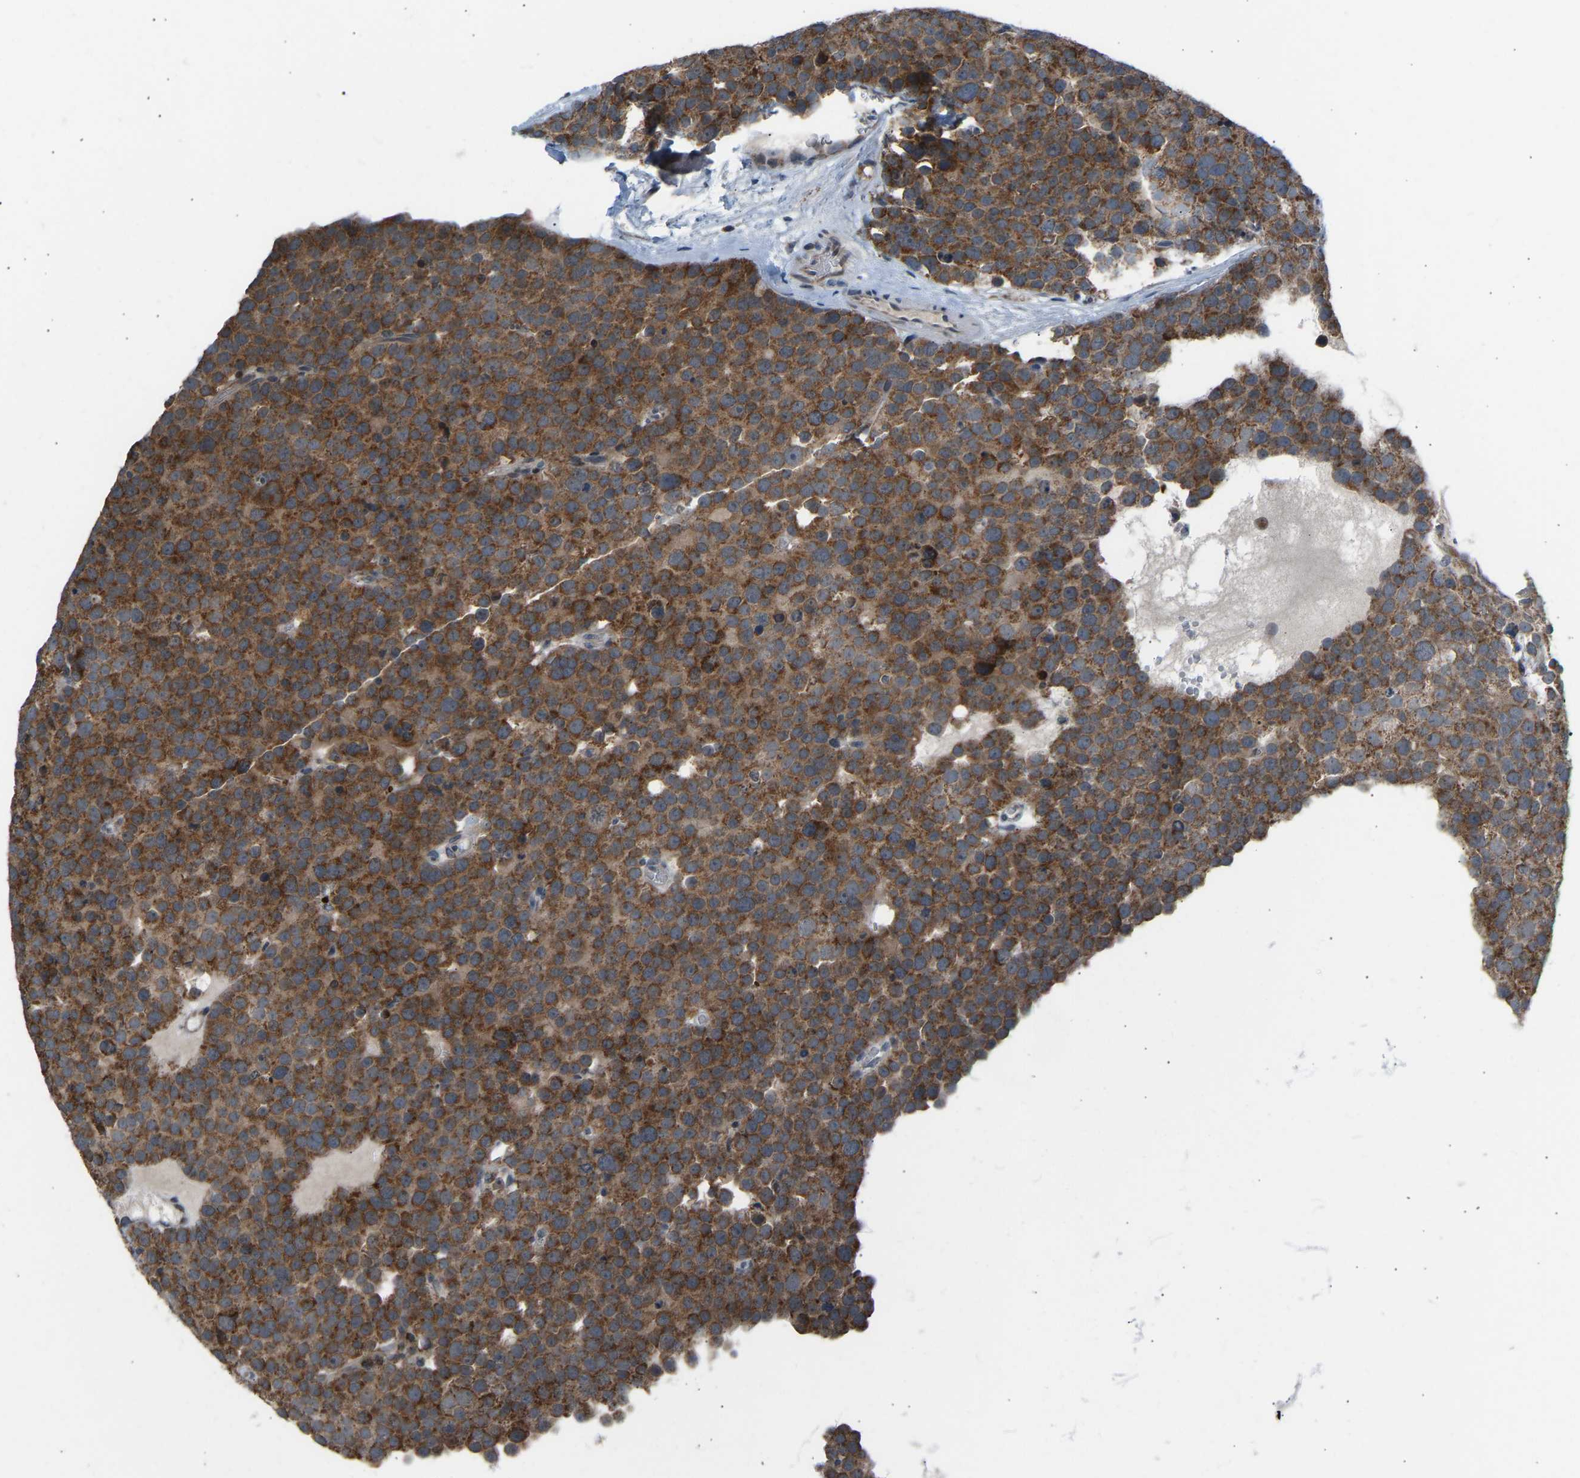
{"staining": {"intensity": "strong", "quantity": ">75%", "location": "cytoplasmic/membranous"}, "tissue": "testis cancer", "cell_type": "Tumor cells", "image_type": "cancer", "snomed": [{"axis": "morphology", "description": "Seminoma, NOS"}, {"axis": "topography", "description": "Testis"}], "caption": "Immunohistochemical staining of human testis seminoma displays high levels of strong cytoplasmic/membranous expression in approximately >75% of tumor cells. The staining was performed using DAB (3,3'-diaminobenzidine), with brown indicating positive protein expression. Nuclei are stained blue with hematoxylin.", "gene": "SLIRP", "patient": {"sex": "male", "age": 71}}